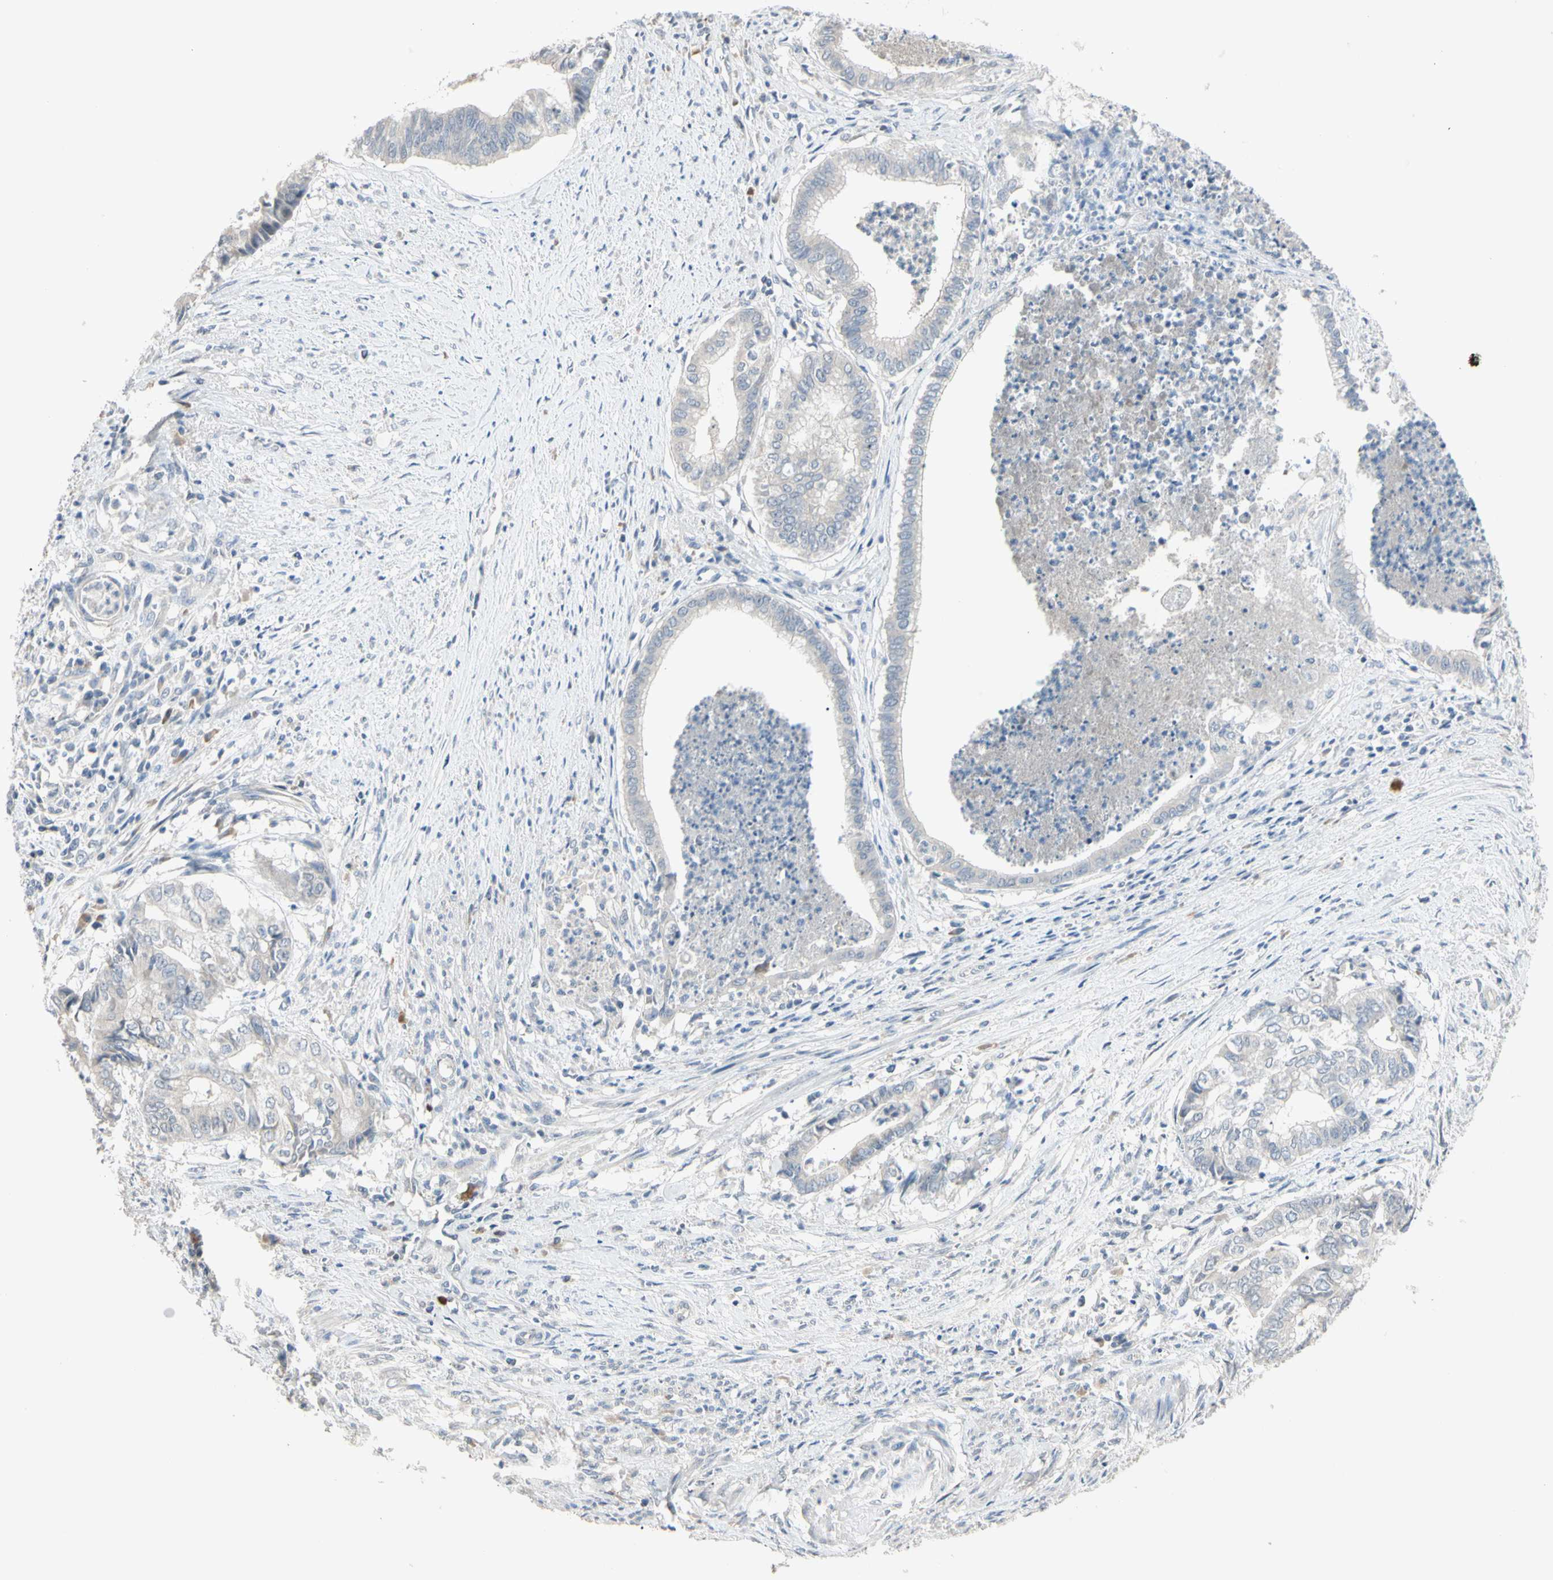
{"staining": {"intensity": "negative", "quantity": "none", "location": "none"}, "tissue": "endometrial cancer", "cell_type": "Tumor cells", "image_type": "cancer", "snomed": [{"axis": "morphology", "description": "Necrosis, NOS"}, {"axis": "morphology", "description": "Adenocarcinoma, NOS"}, {"axis": "topography", "description": "Endometrium"}], "caption": "Tumor cells show no significant staining in endometrial adenocarcinoma.", "gene": "PRSS21", "patient": {"sex": "female", "age": 79}}